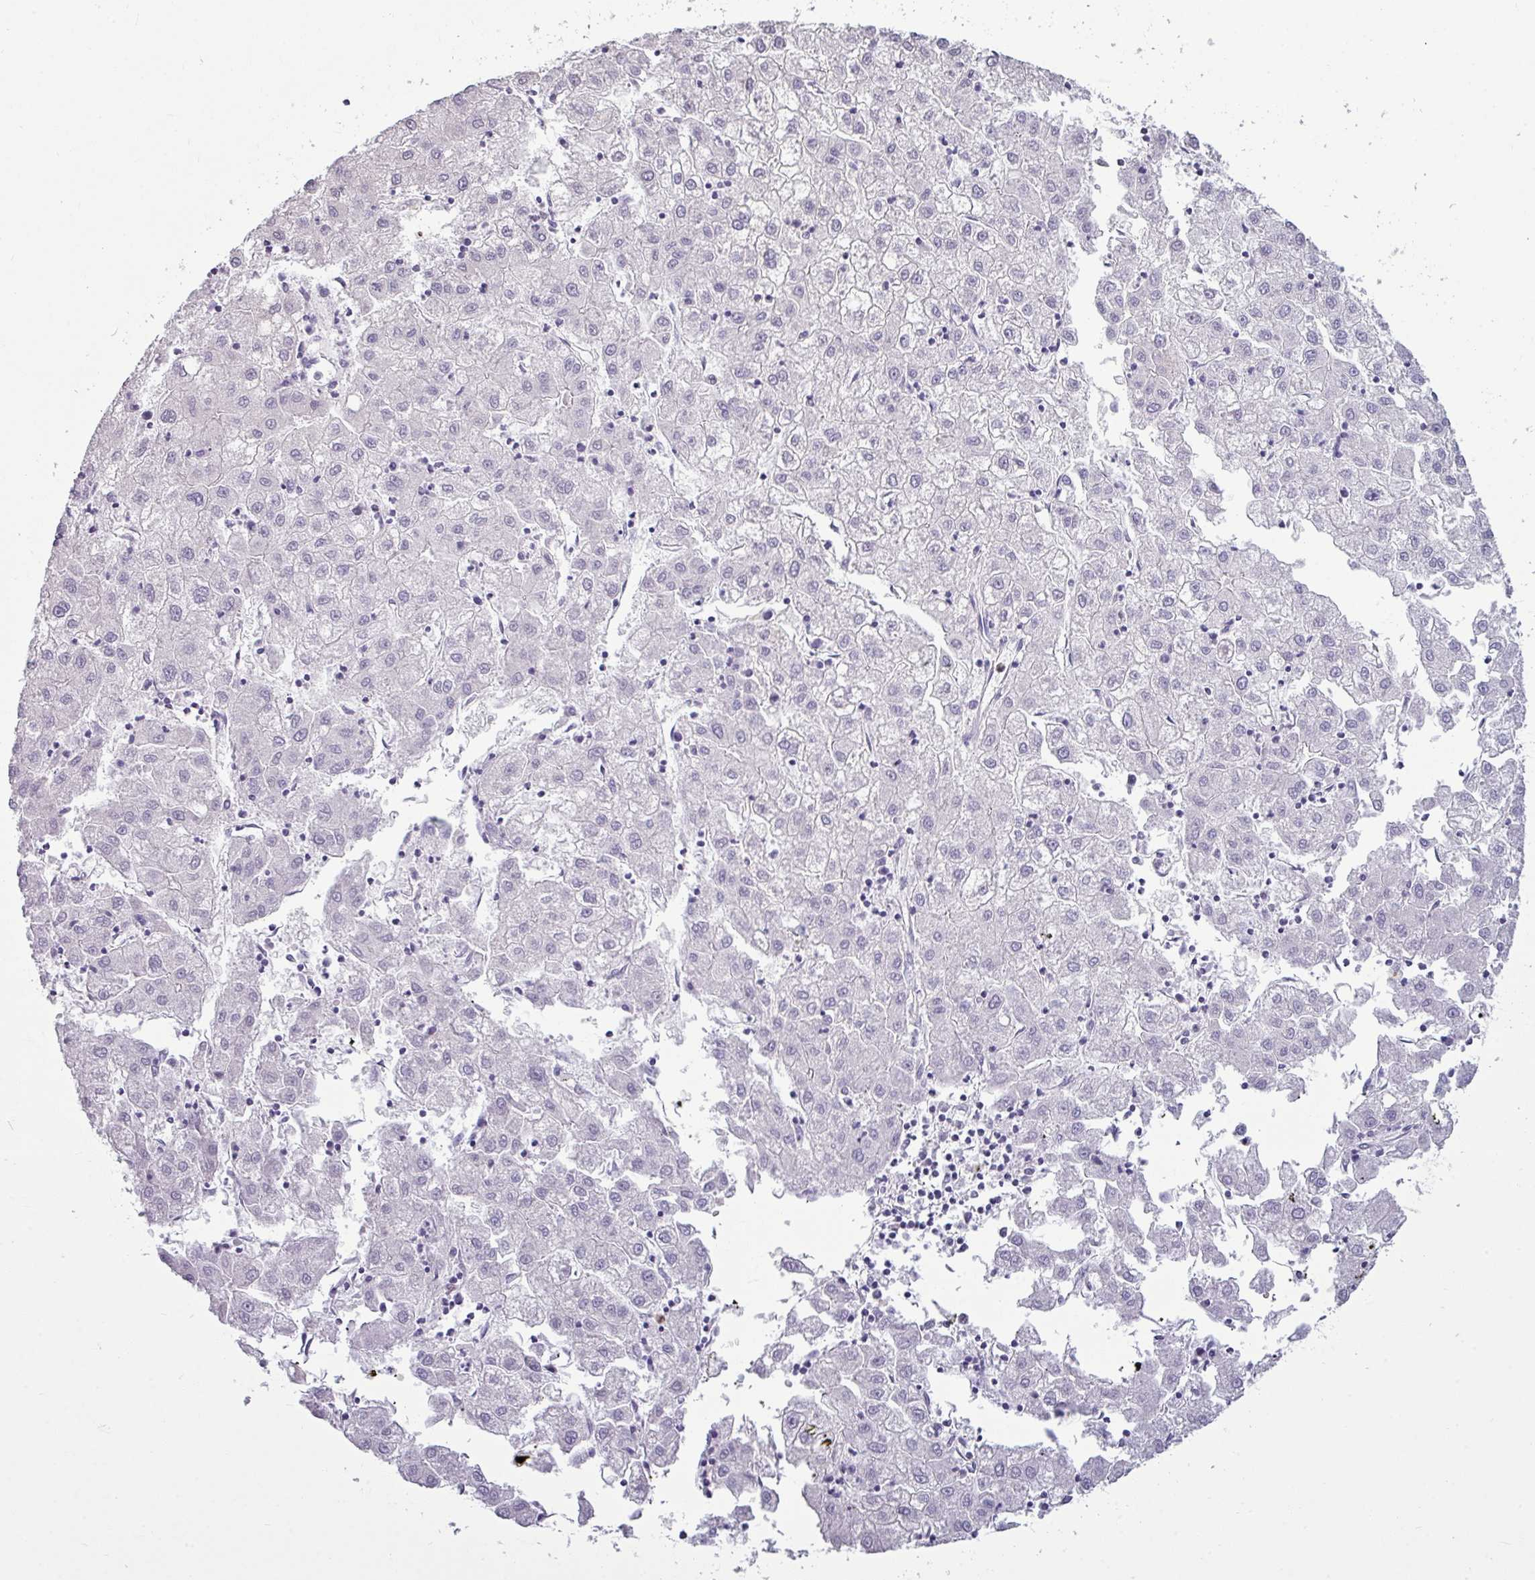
{"staining": {"intensity": "negative", "quantity": "none", "location": "none"}, "tissue": "liver cancer", "cell_type": "Tumor cells", "image_type": "cancer", "snomed": [{"axis": "morphology", "description": "Carcinoma, Hepatocellular, NOS"}, {"axis": "topography", "description": "Liver"}], "caption": "This is a image of immunohistochemistry (IHC) staining of liver cancer, which shows no positivity in tumor cells. (Brightfield microscopy of DAB (3,3'-diaminobenzidine) immunohistochemistry (IHC) at high magnification).", "gene": "TRIM39", "patient": {"sex": "male", "age": 72}}